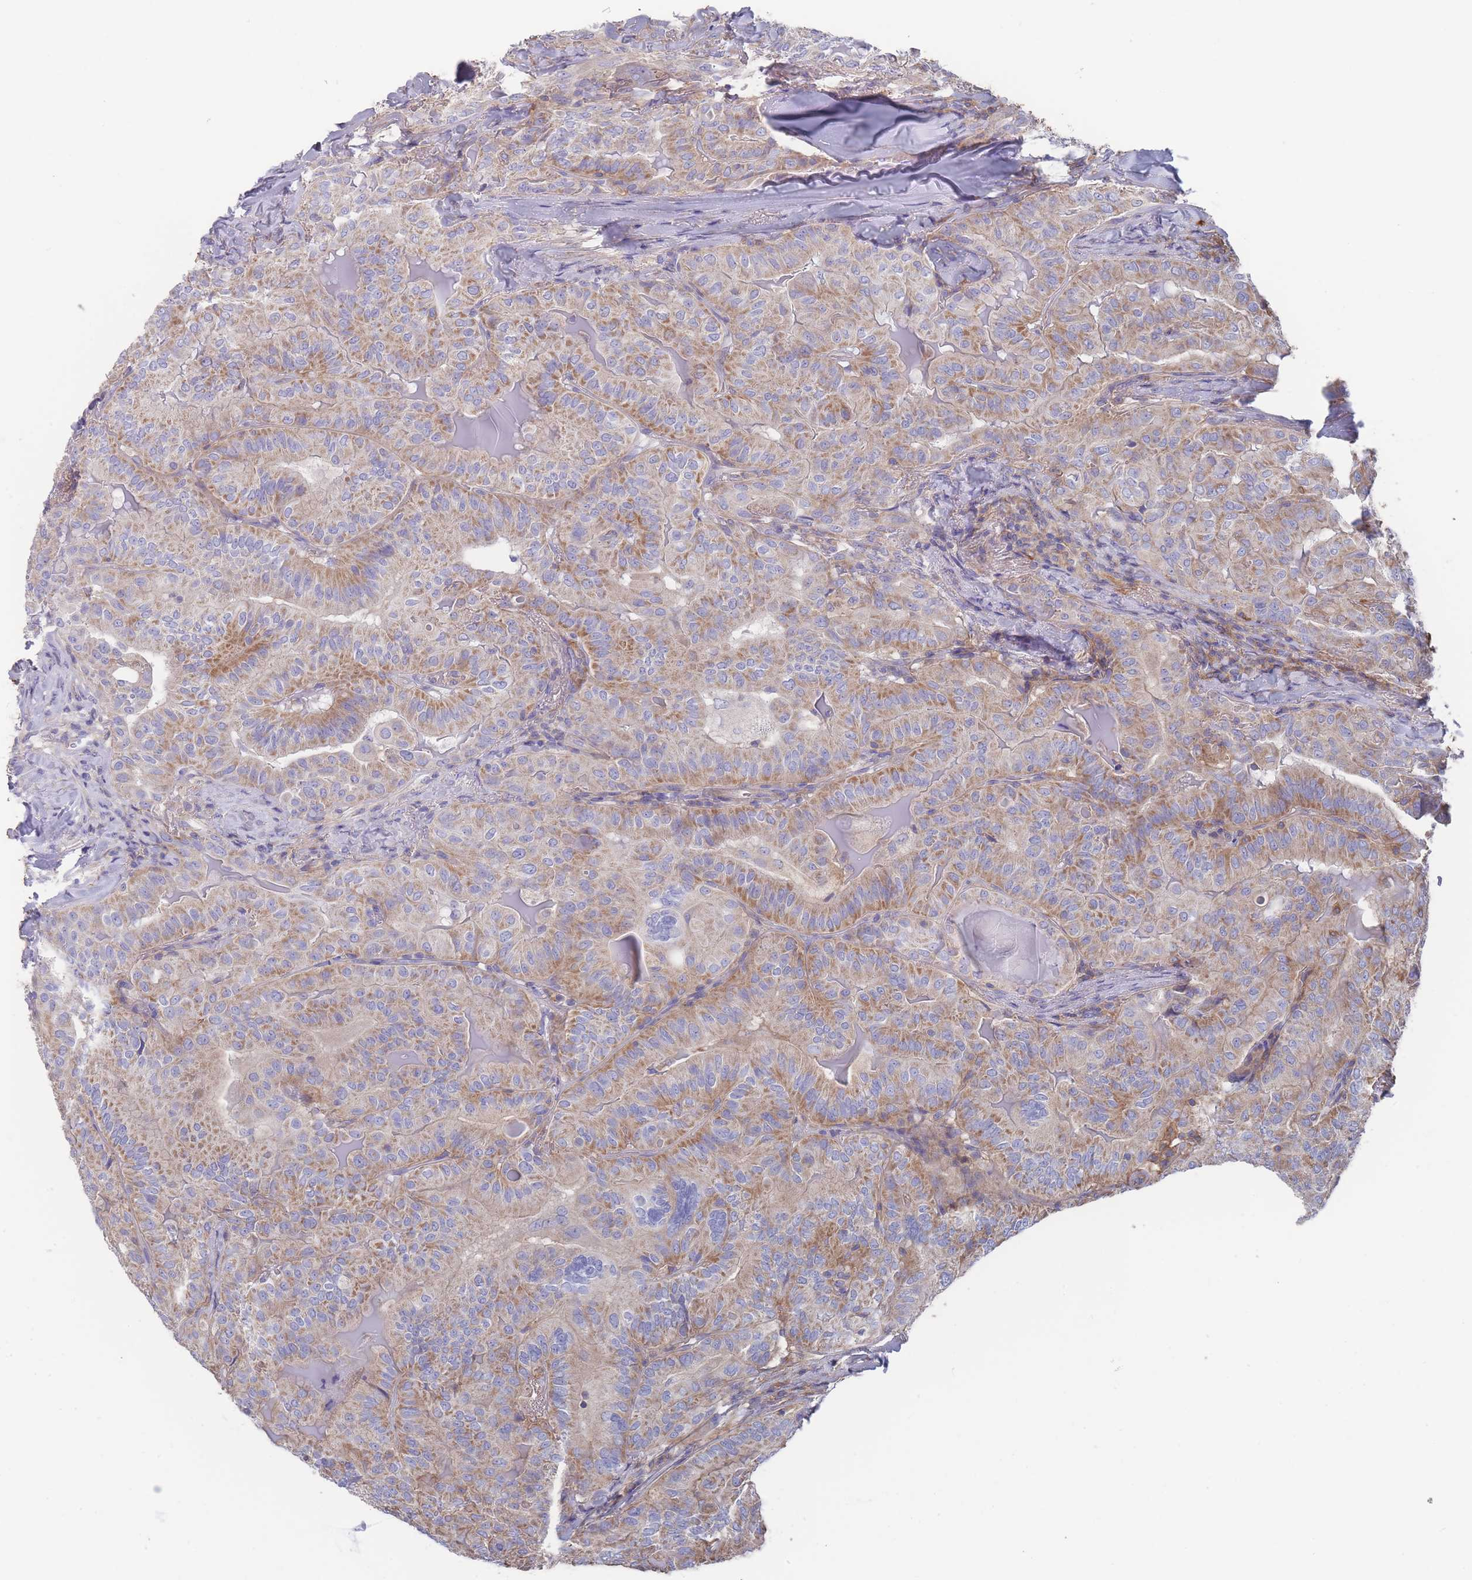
{"staining": {"intensity": "moderate", "quantity": "25%-75%", "location": "cytoplasmic/membranous"}, "tissue": "thyroid cancer", "cell_type": "Tumor cells", "image_type": "cancer", "snomed": [{"axis": "morphology", "description": "Papillary adenocarcinoma, NOS"}, {"axis": "topography", "description": "Thyroid gland"}], "caption": "Brown immunohistochemical staining in human papillary adenocarcinoma (thyroid) demonstrates moderate cytoplasmic/membranous positivity in approximately 25%-75% of tumor cells.", "gene": "SCCPDH", "patient": {"sex": "female", "age": 68}}